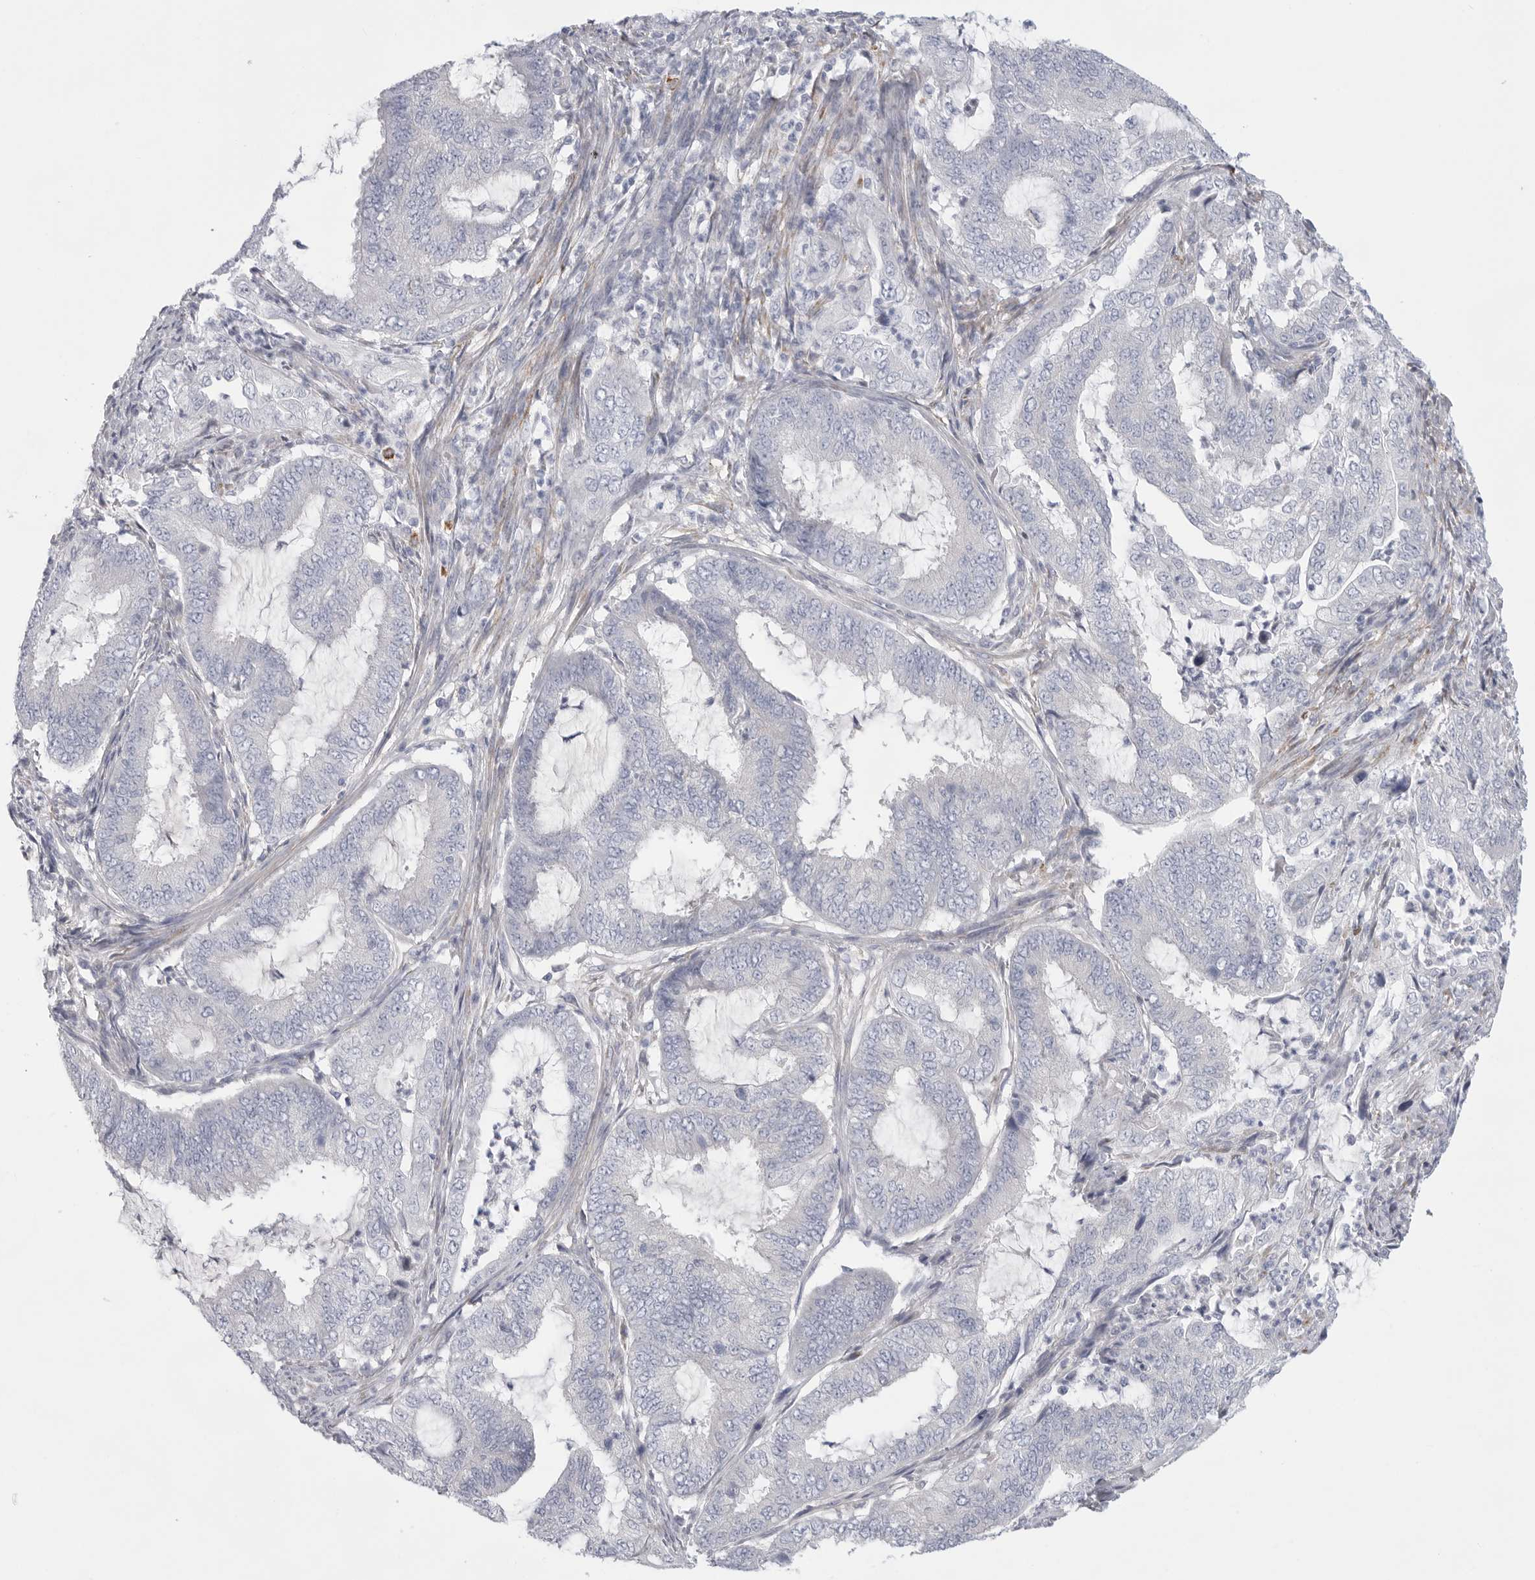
{"staining": {"intensity": "negative", "quantity": "none", "location": "none"}, "tissue": "endometrial cancer", "cell_type": "Tumor cells", "image_type": "cancer", "snomed": [{"axis": "morphology", "description": "Adenocarcinoma, NOS"}, {"axis": "topography", "description": "Endometrium"}], "caption": "This photomicrograph is of endometrial adenocarcinoma stained with immunohistochemistry (IHC) to label a protein in brown with the nuclei are counter-stained blue. There is no staining in tumor cells.", "gene": "ELP3", "patient": {"sex": "female", "age": 51}}